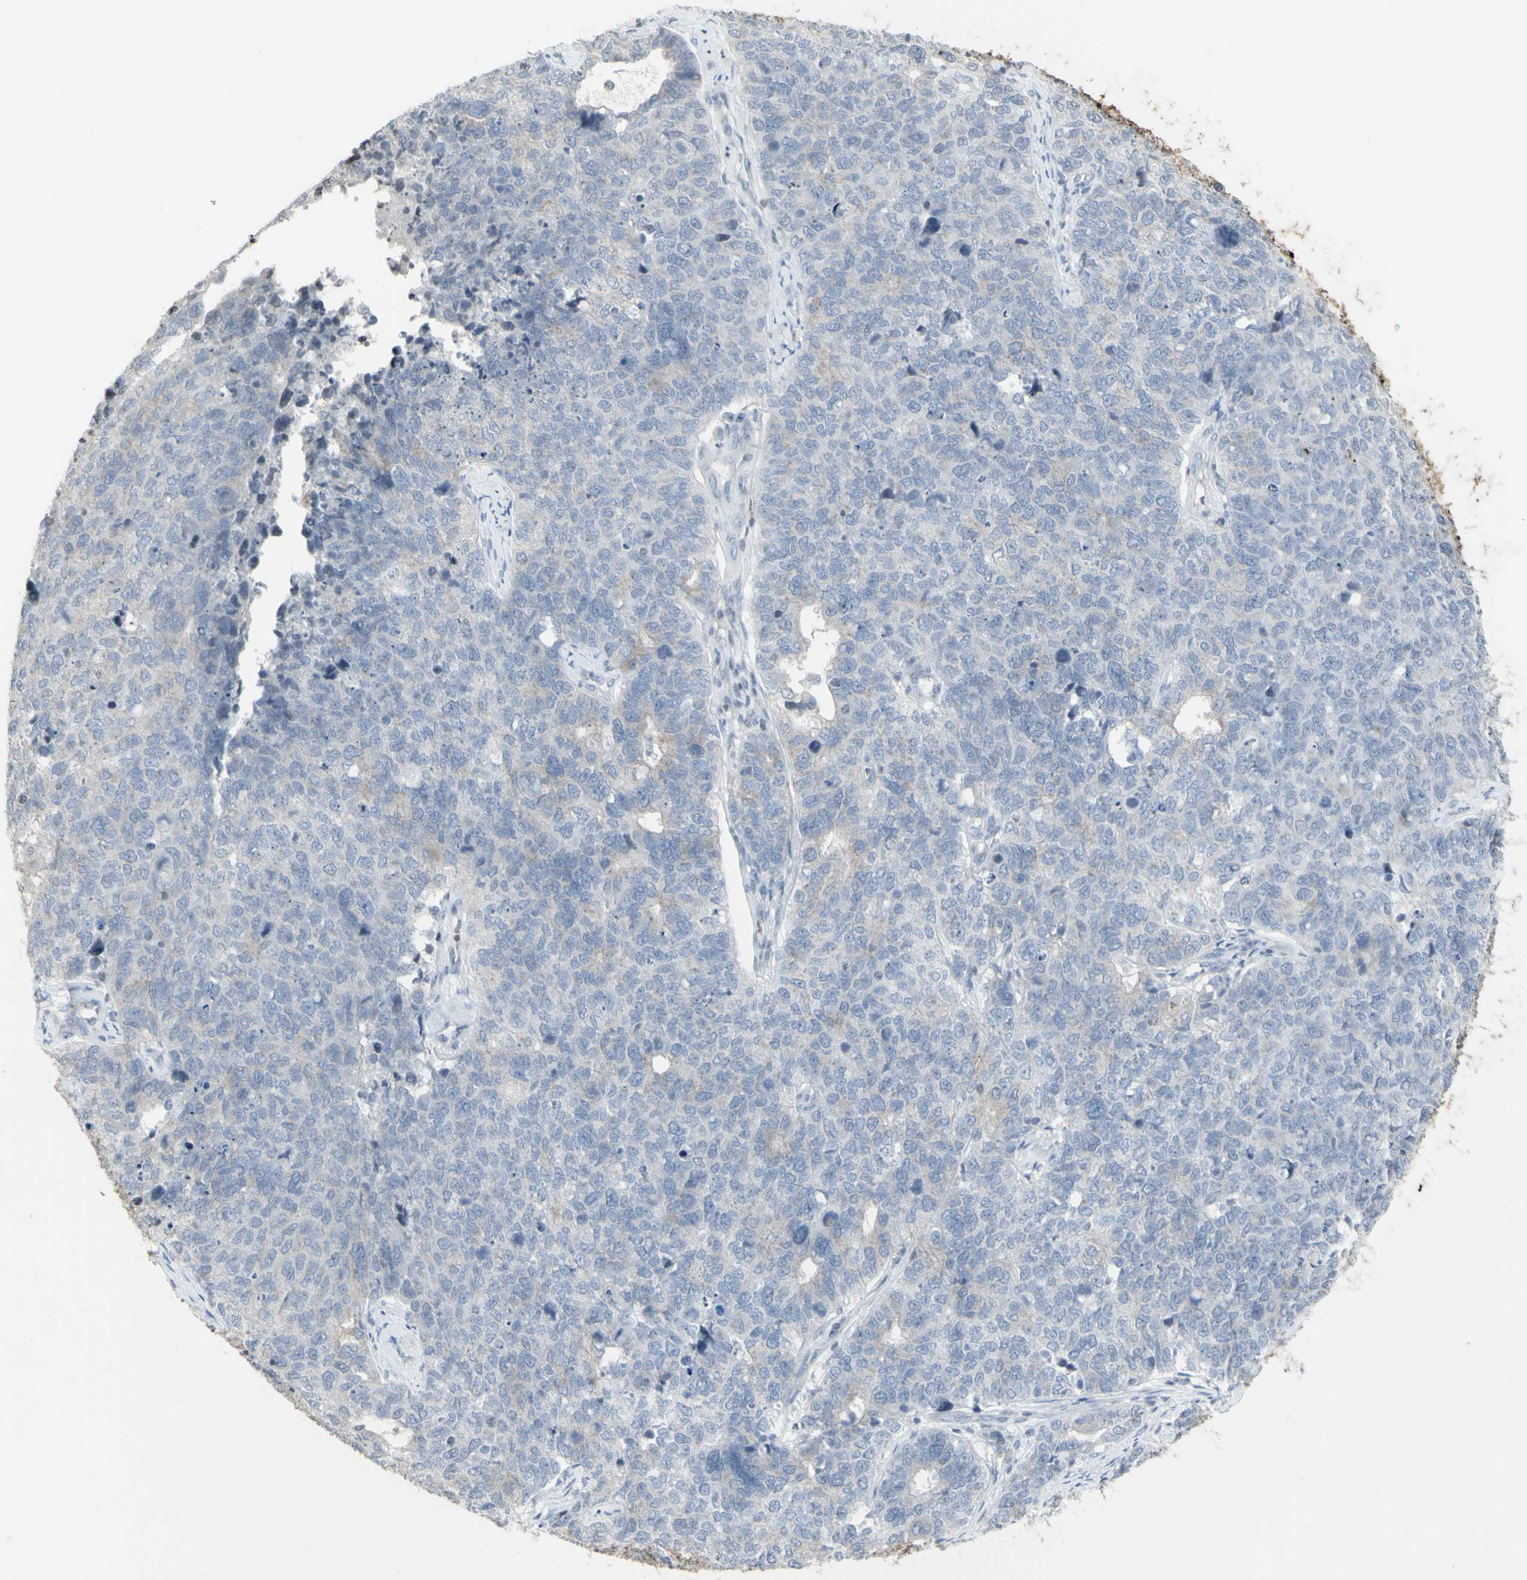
{"staining": {"intensity": "negative", "quantity": "none", "location": "none"}, "tissue": "cervical cancer", "cell_type": "Tumor cells", "image_type": "cancer", "snomed": [{"axis": "morphology", "description": "Squamous cell carcinoma, NOS"}, {"axis": "topography", "description": "Cervix"}], "caption": "Immunohistochemical staining of human cervical cancer displays no significant expression in tumor cells. (DAB (3,3'-diaminobenzidine) immunohistochemistry (IHC) with hematoxylin counter stain).", "gene": "MUC5AC", "patient": {"sex": "female", "age": 63}}